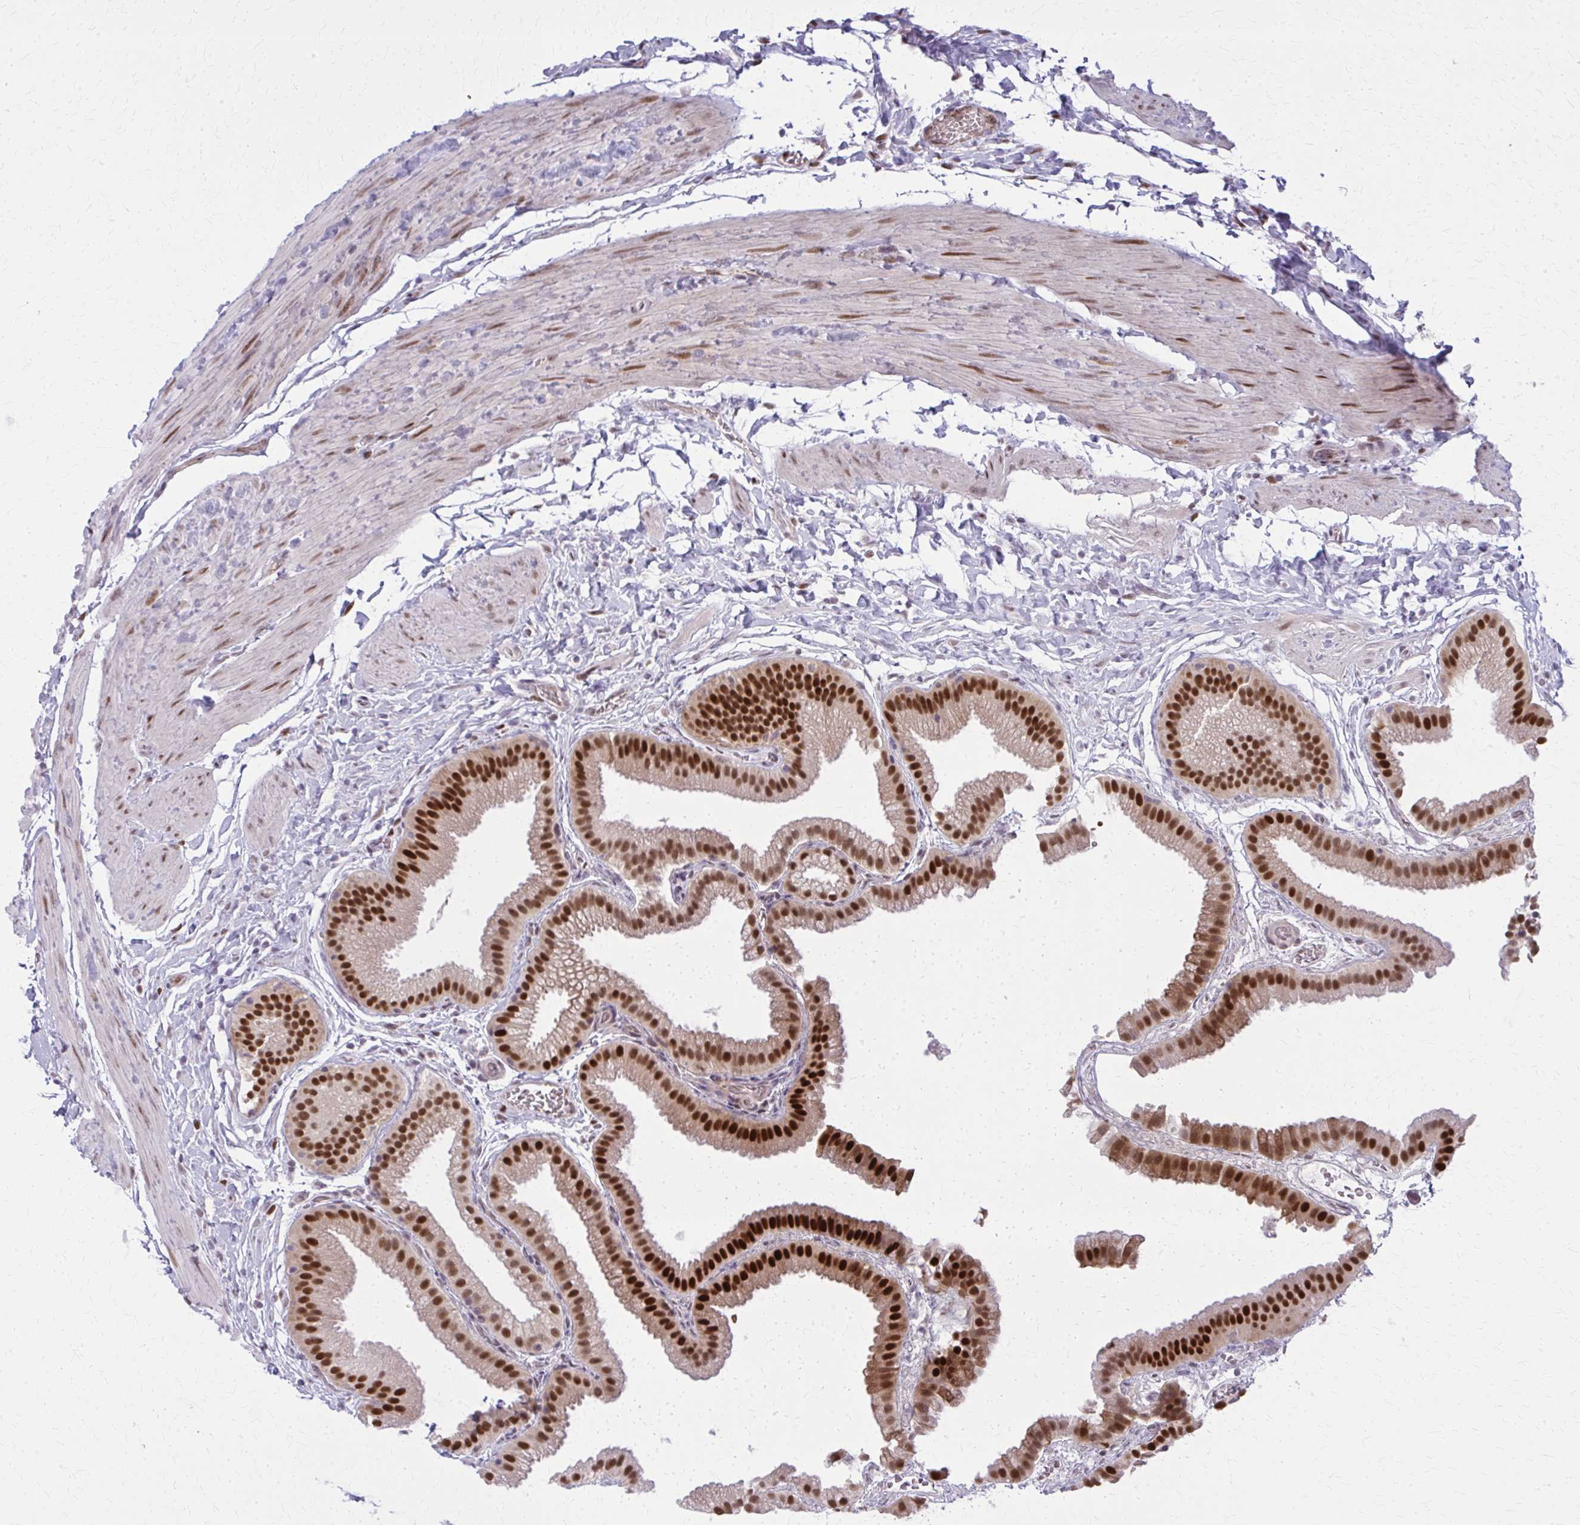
{"staining": {"intensity": "strong", "quantity": ">75%", "location": "nuclear"}, "tissue": "gallbladder", "cell_type": "Glandular cells", "image_type": "normal", "snomed": [{"axis": "morphology", "description": "Normal tissue, NOS"}, {"axis": "topography", "description": "Gallbladder"}], "caption": "High-power microscopy captured an IHC histopathology image of unremarkable gallbladder, revealing strong nuclear expression in about >75% of glandular cells. The protein is shown in brown color, while the nuclei are stained blue.", "gene": "ZNF559", "patient": {"sex": "female", "age": 63}}